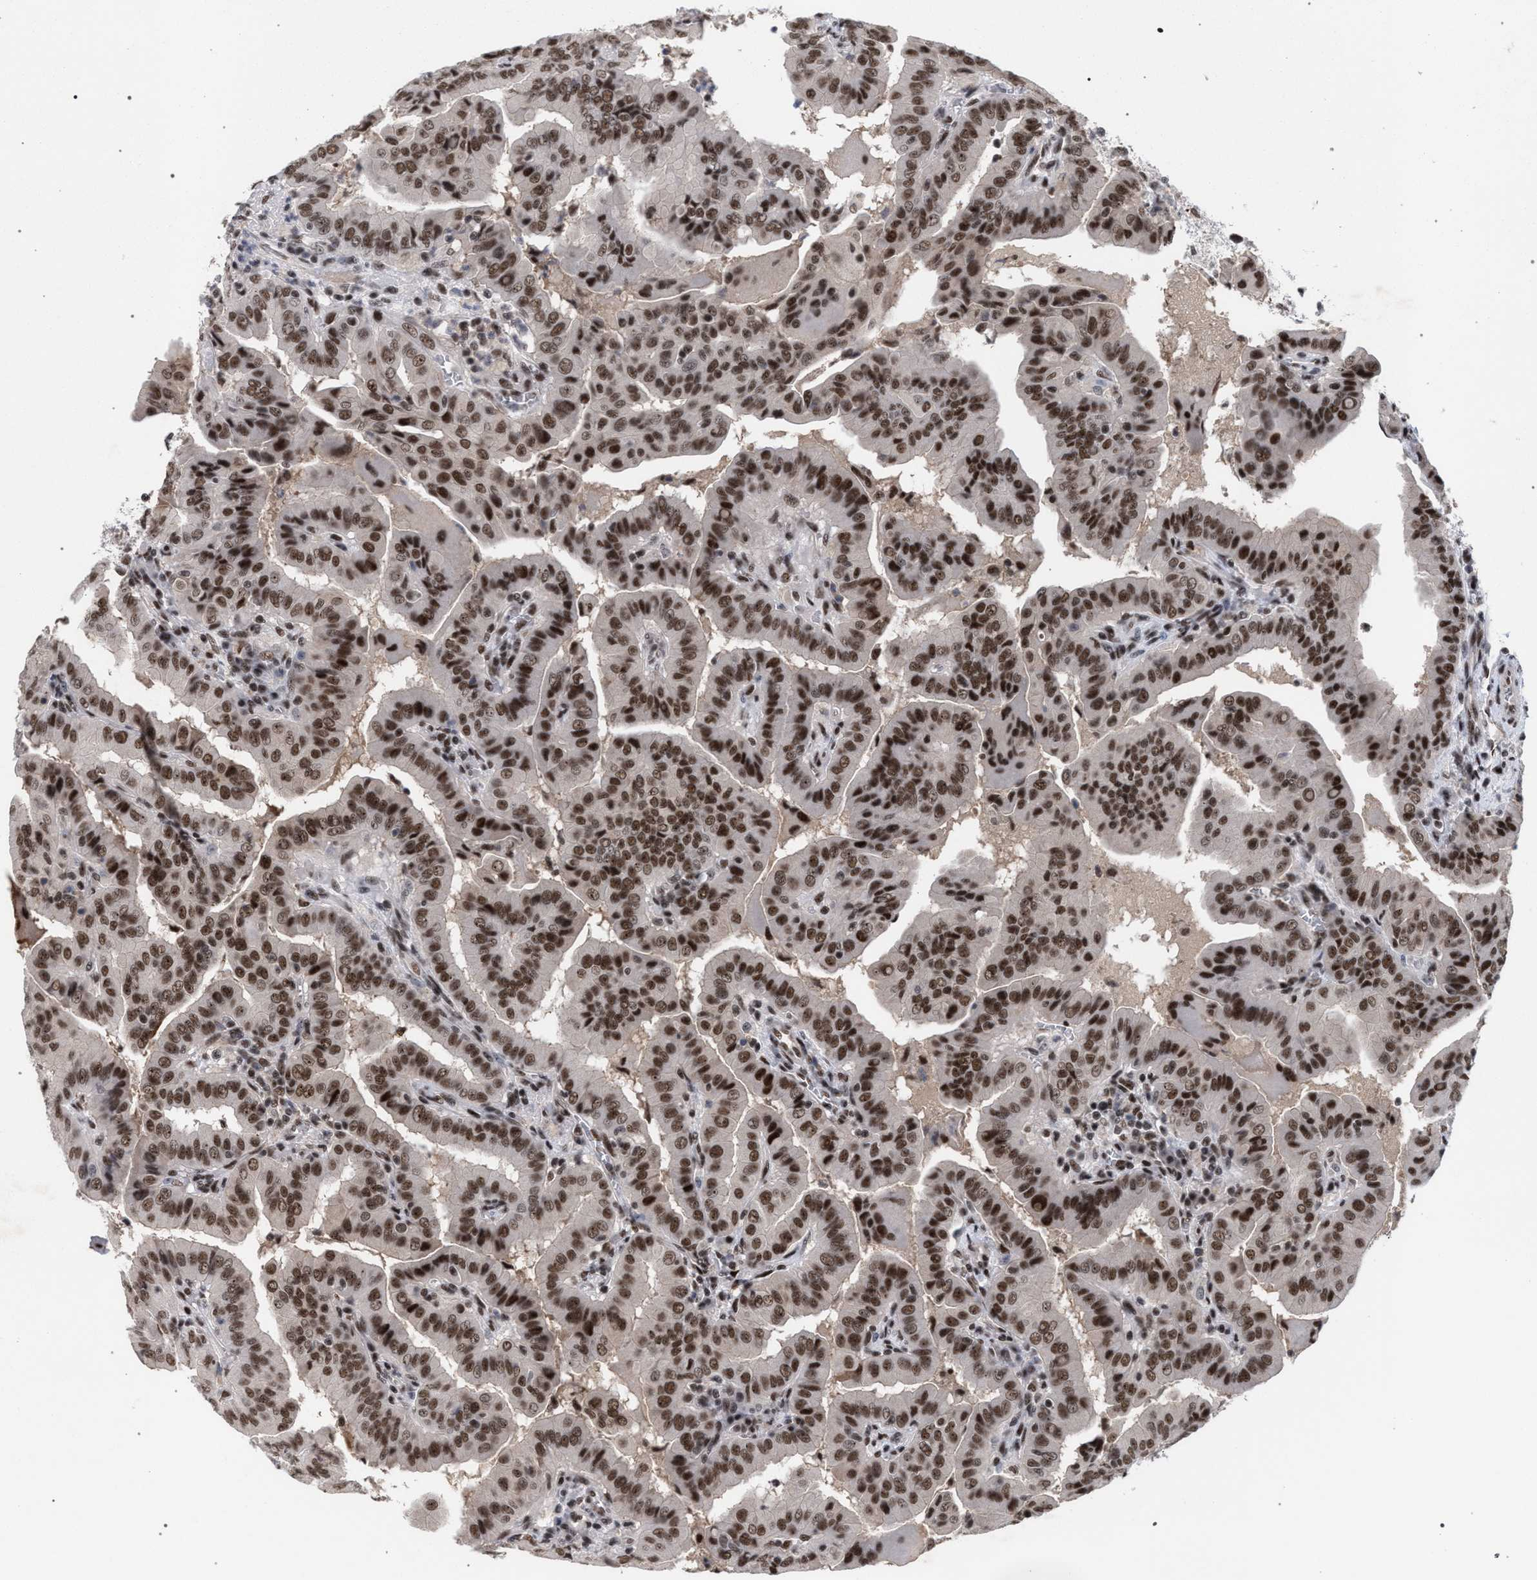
{"staining": {"intensity": "moderate", "quantity": ">75%", "location": "nuclear"}, "tissue": "thyroid cancer", "cell_type": "Tumor cells", "image_type": "cancer", "snomed": [{"axis": "morphology", "description": "Papillary adenocarcinoma, NOS"}, {"axis": "topography", "description": "Thyroid gland"}], "caption": "DAB immunohistochemical staining of thyroid papillary adenocarcinoma shows moderate nuclear protein staining in about >75% of tumor cells.", "gene": "SCAF4", "patient": {"sex": "male", "age": 33}}